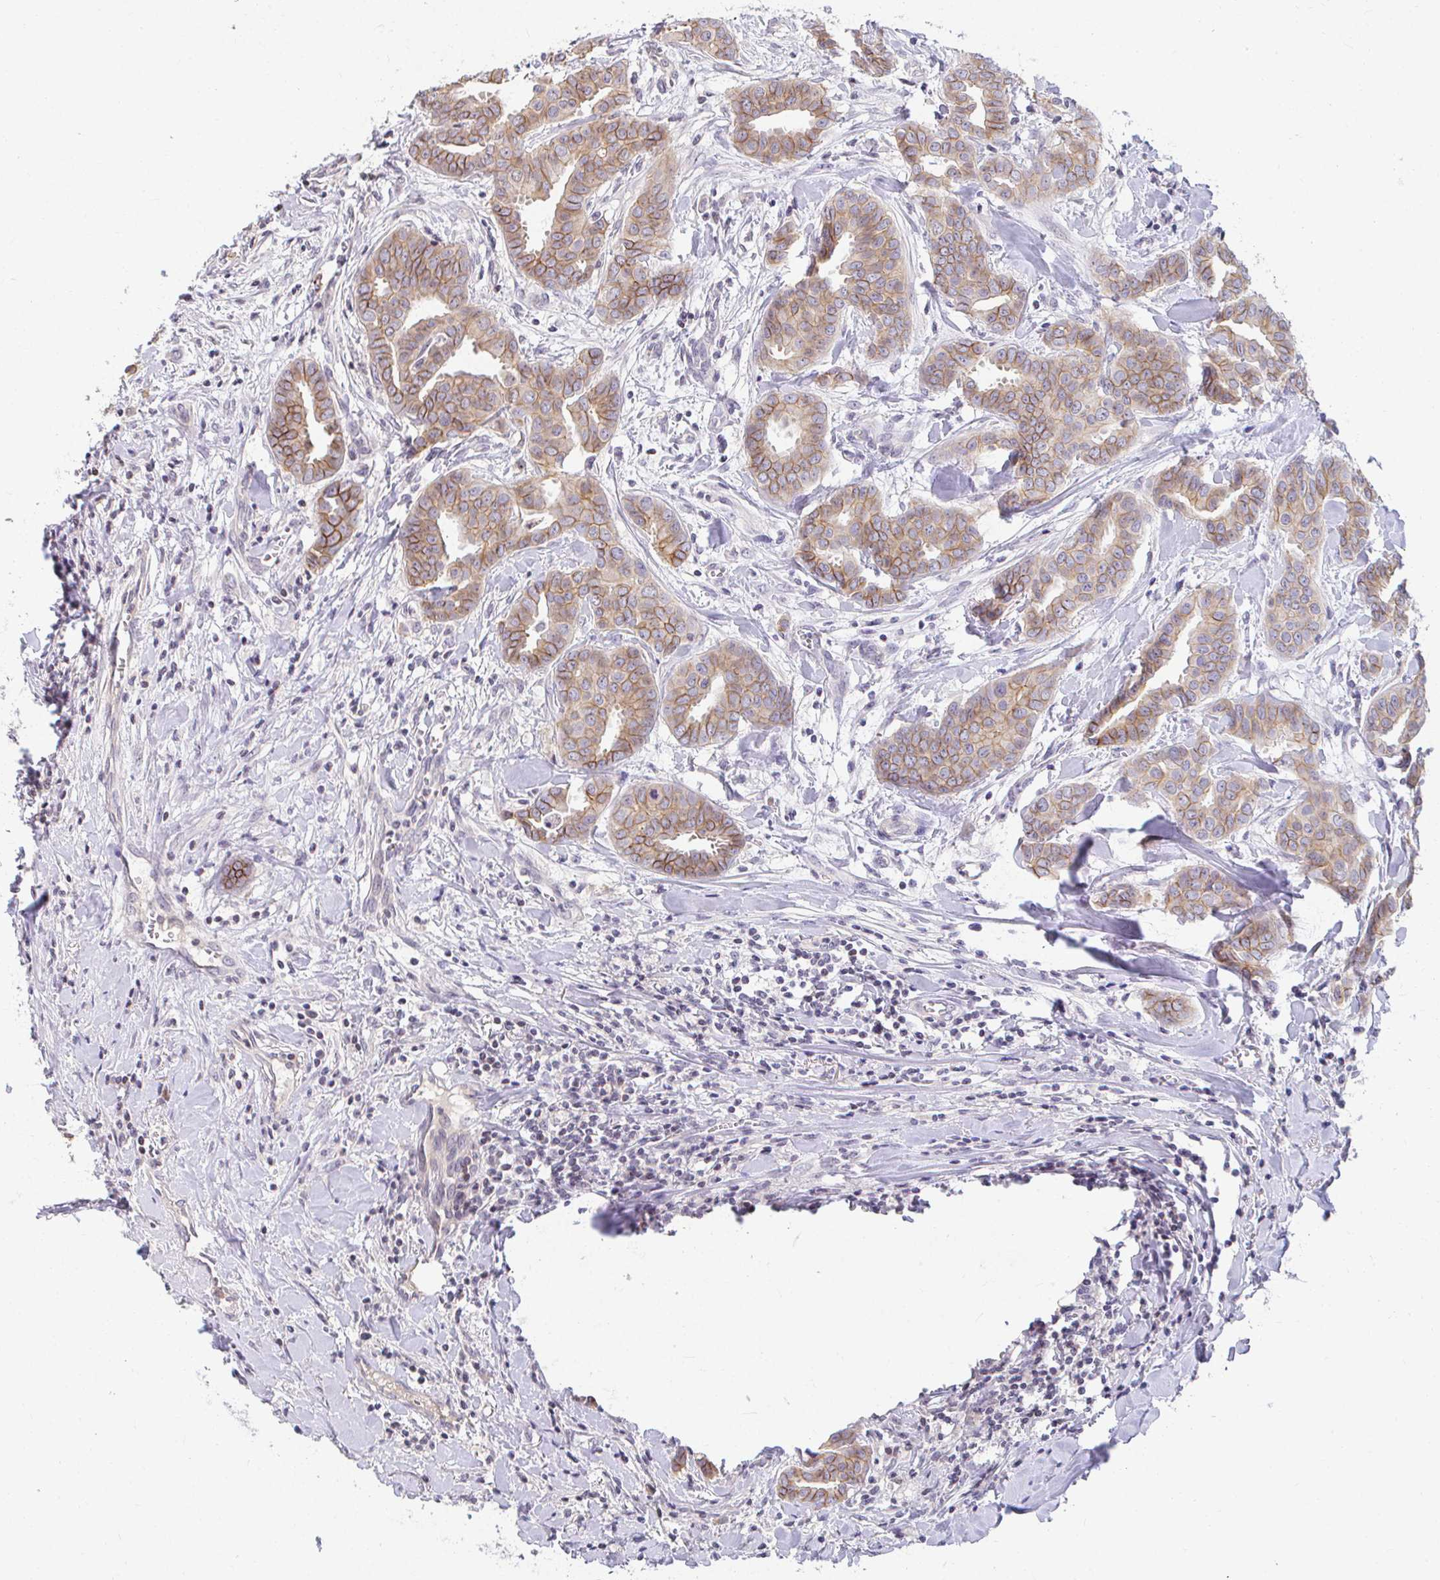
{"staining": {"intensity": "moderate", "quantity": ">75%", "location": "cytoplasmic/membranous"}, "tissue": "breast cancer", "cell_type": "Tumor cells", "image_type": "cancer", "snomed": [{"axis": "morphology", "description": "Duct carcinoma"}, {"axis": "topography", "description": "Breast"}], "caption": "DAB (3,3'-diaminobenzidine) immunohistochemical staining of human breast cancer (intraductal carcinoma) exhibits moderate cytoplasmic/membranous protein expression in approximately >75% of tumor cells. (DAB (3,3'-diaminobenzidine) IHC with brightfield microscopy, high magnification).", "gene": "ANK3", "patient": {"sex": "female", "age": 45}}